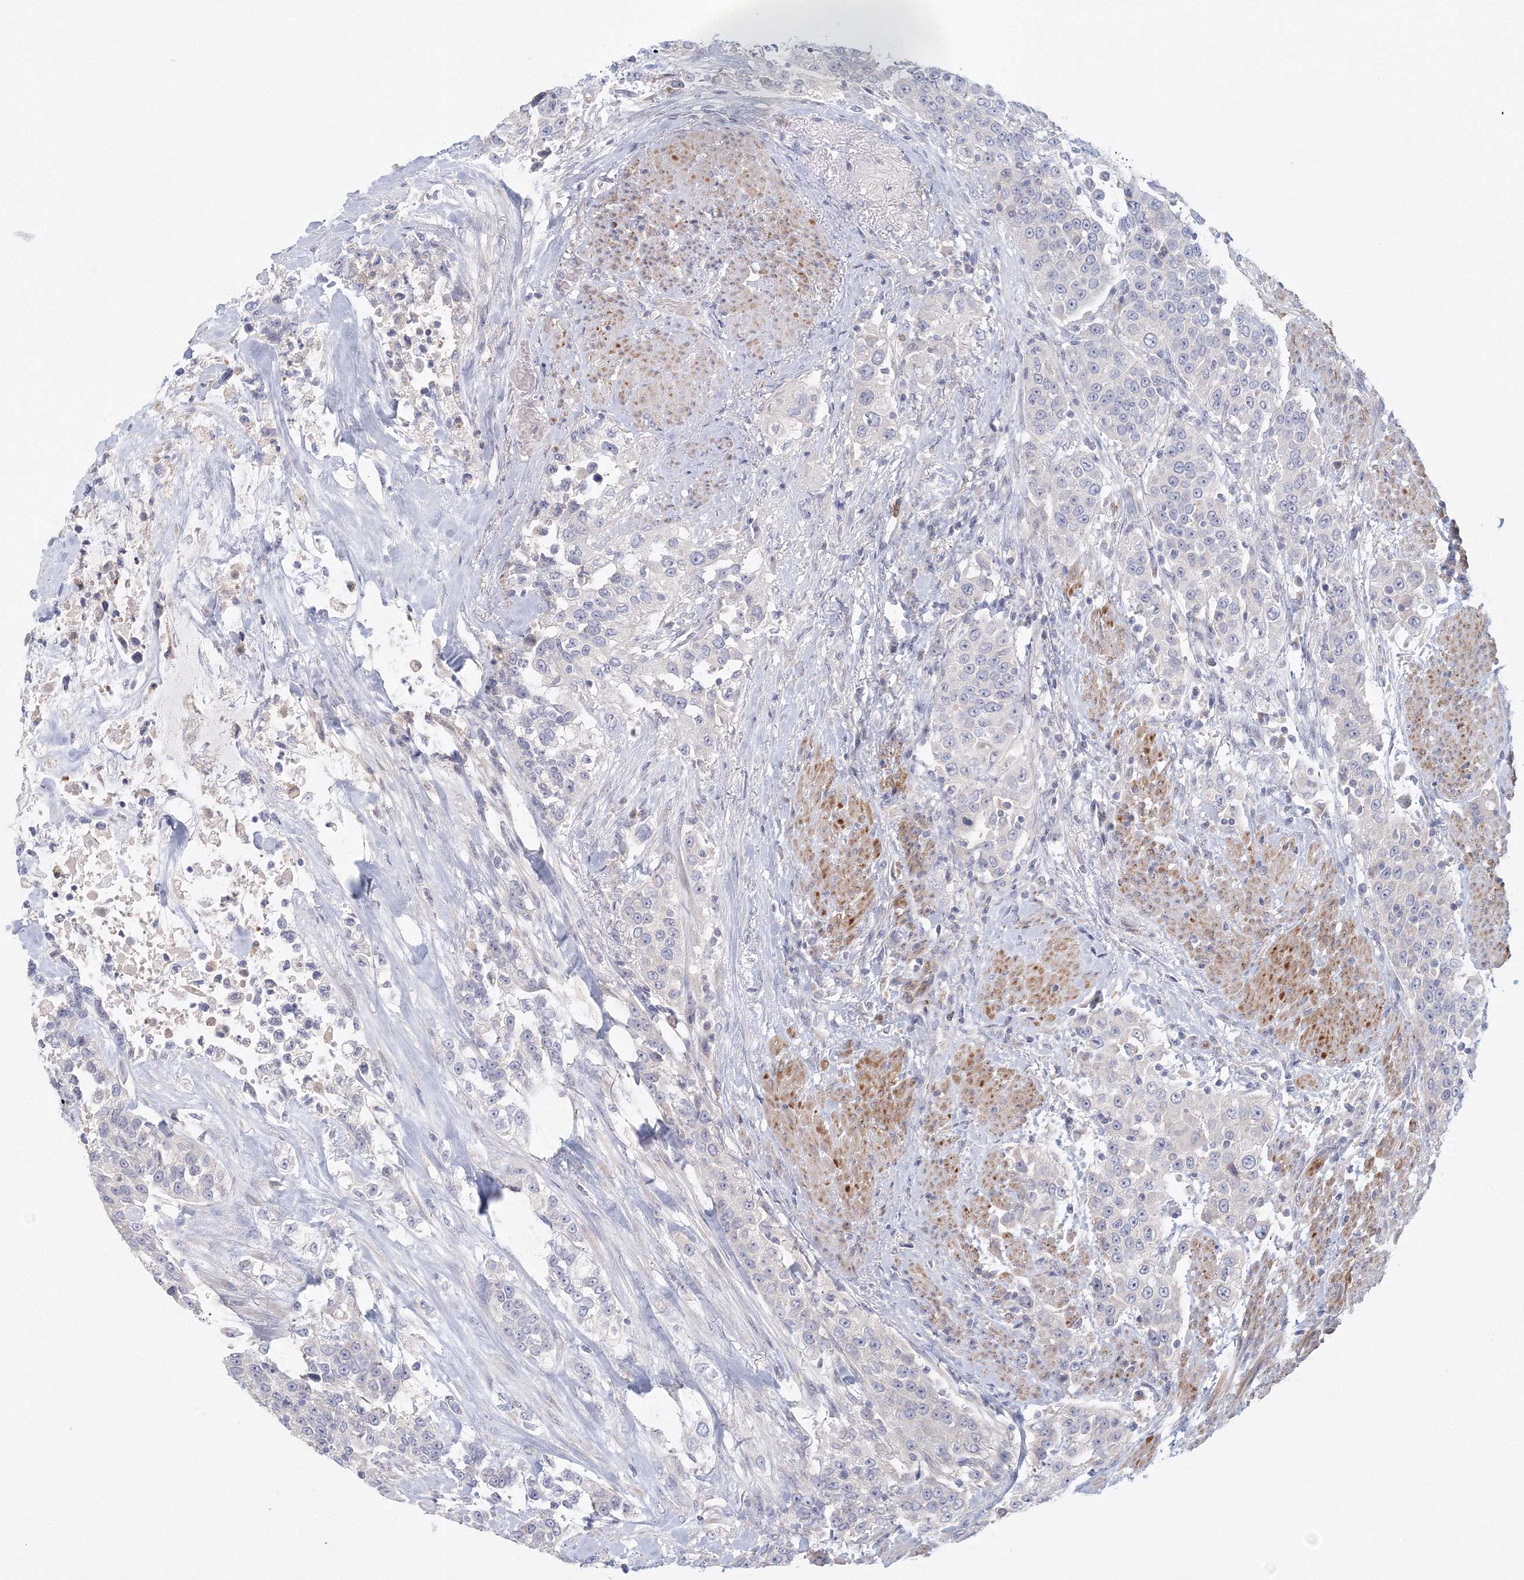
{"staining": {"intensity": "negative", "quantity": "none", "location": "none"}, "tissue": "urothelial cancer", "cell_type": "Tumor cells", "image_type": "cancer", "snomed": [{"axis": "morphology", "description": "Urothelial carcinoma, High grade"}, {"axis": "topography", "description": "Urinary bladder"}], "caption": "This is an immunohistochemistry (IHC) image of urothelial carcinoma (high-grade). There is no expression in tumor cells.", "gene": "TACC2", "patient": {"sex": "female", "age": 80}}